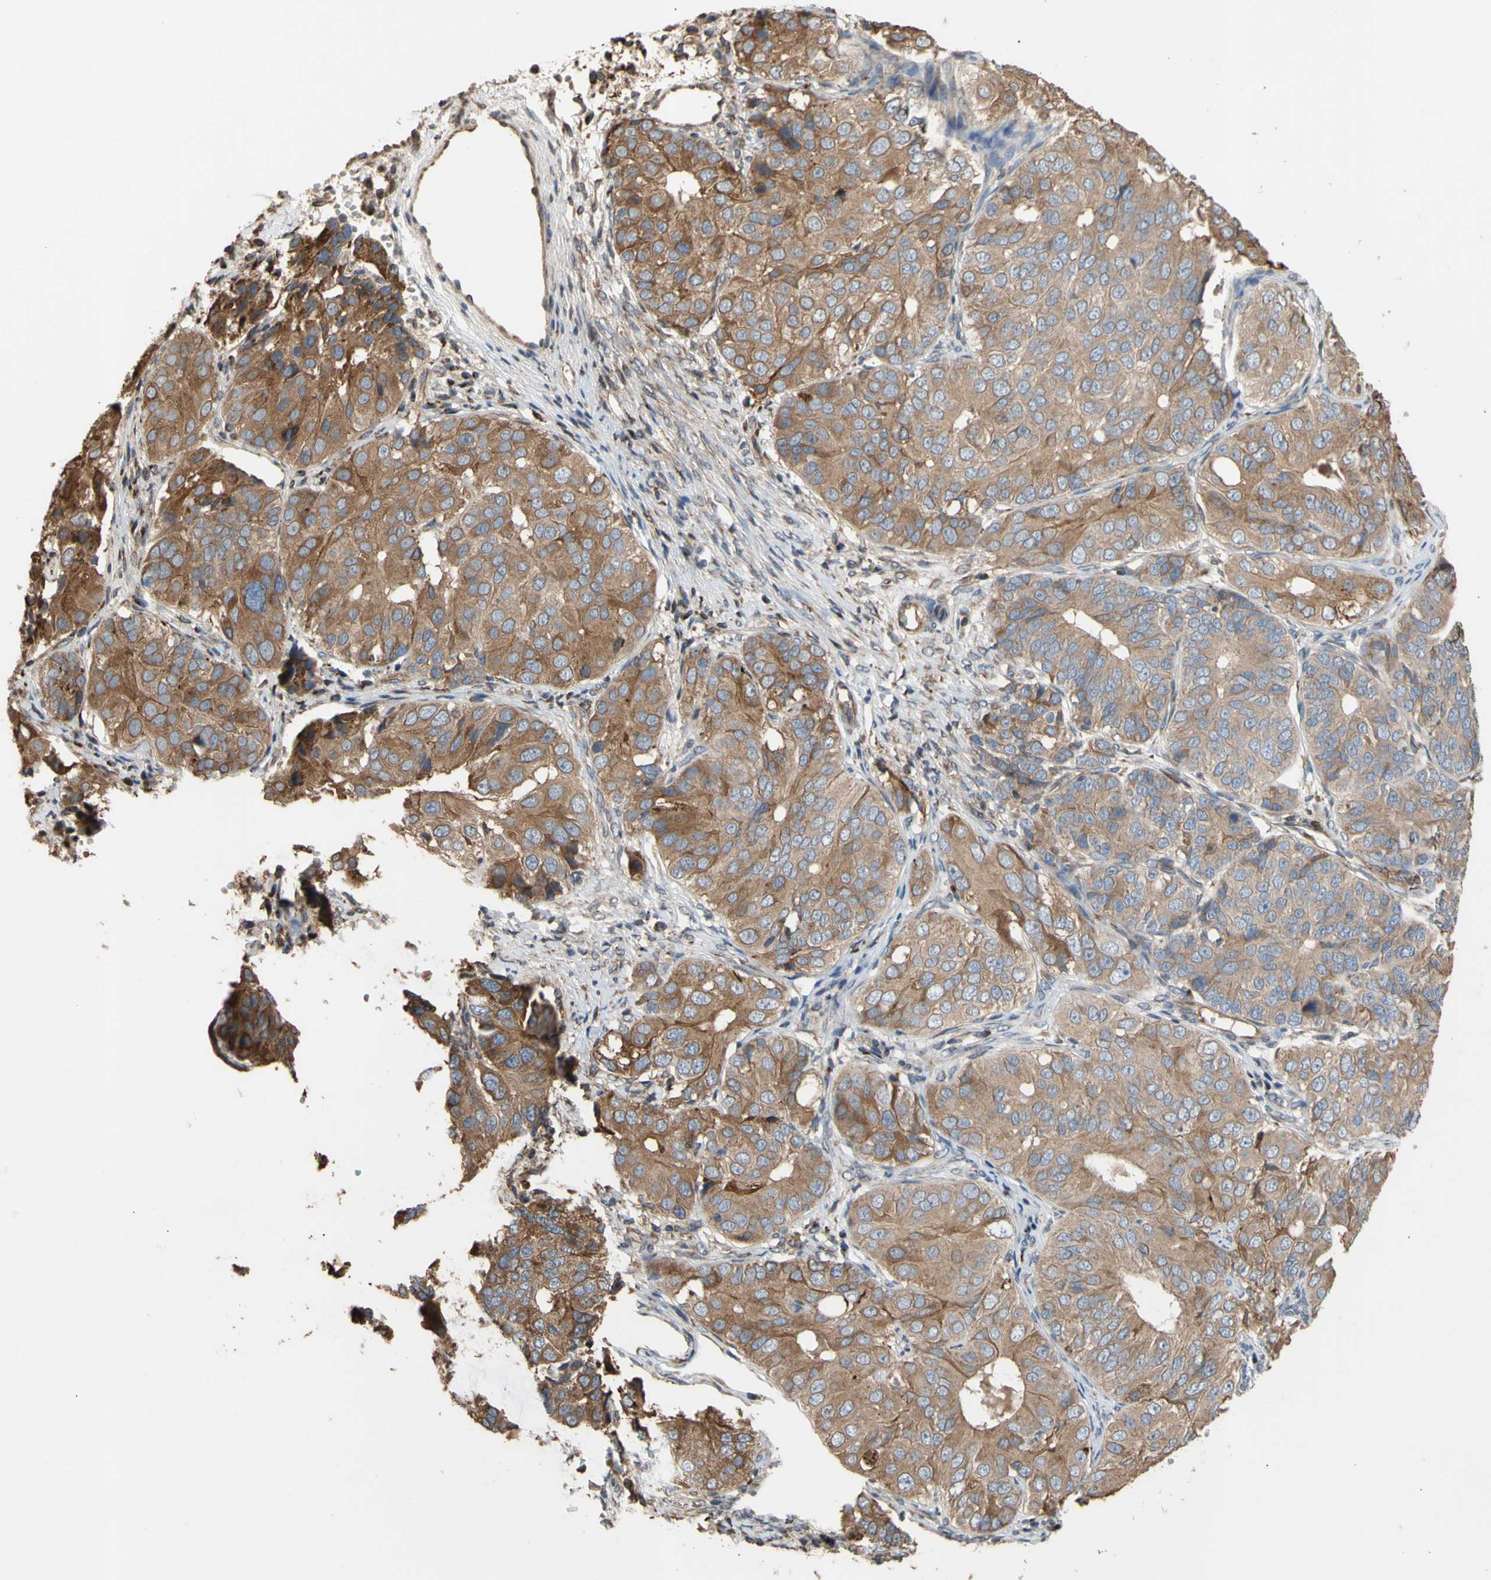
{"staining": {"intensity": "moderate", "quantity": ">75%", "location": "cytoplasmic/membranous"}, "tissue": "ovarian cancer", "cell_type": "Tumor cells", "image_type": "cancer", "snomed": [{"axis": "morphology", "description": "Carcinoma, endometroid"}, {"axis": "topography", "description": "Ovary"}], "caption": "Immunohistochemical staining of ovarian endometroid carcinoma displays moderate cytoplasmic/membranous protein positivity in about >75% of tumor cells. The staining was performed using DAB (3,3'-diaminobenzidine) to visualize the protein expression in brown, while the nuclei were stained in blue with hematoxylin (Magnification: 20x).", "gene": "NECTIN3", "patient": {"sex": "female", "age": 51}}